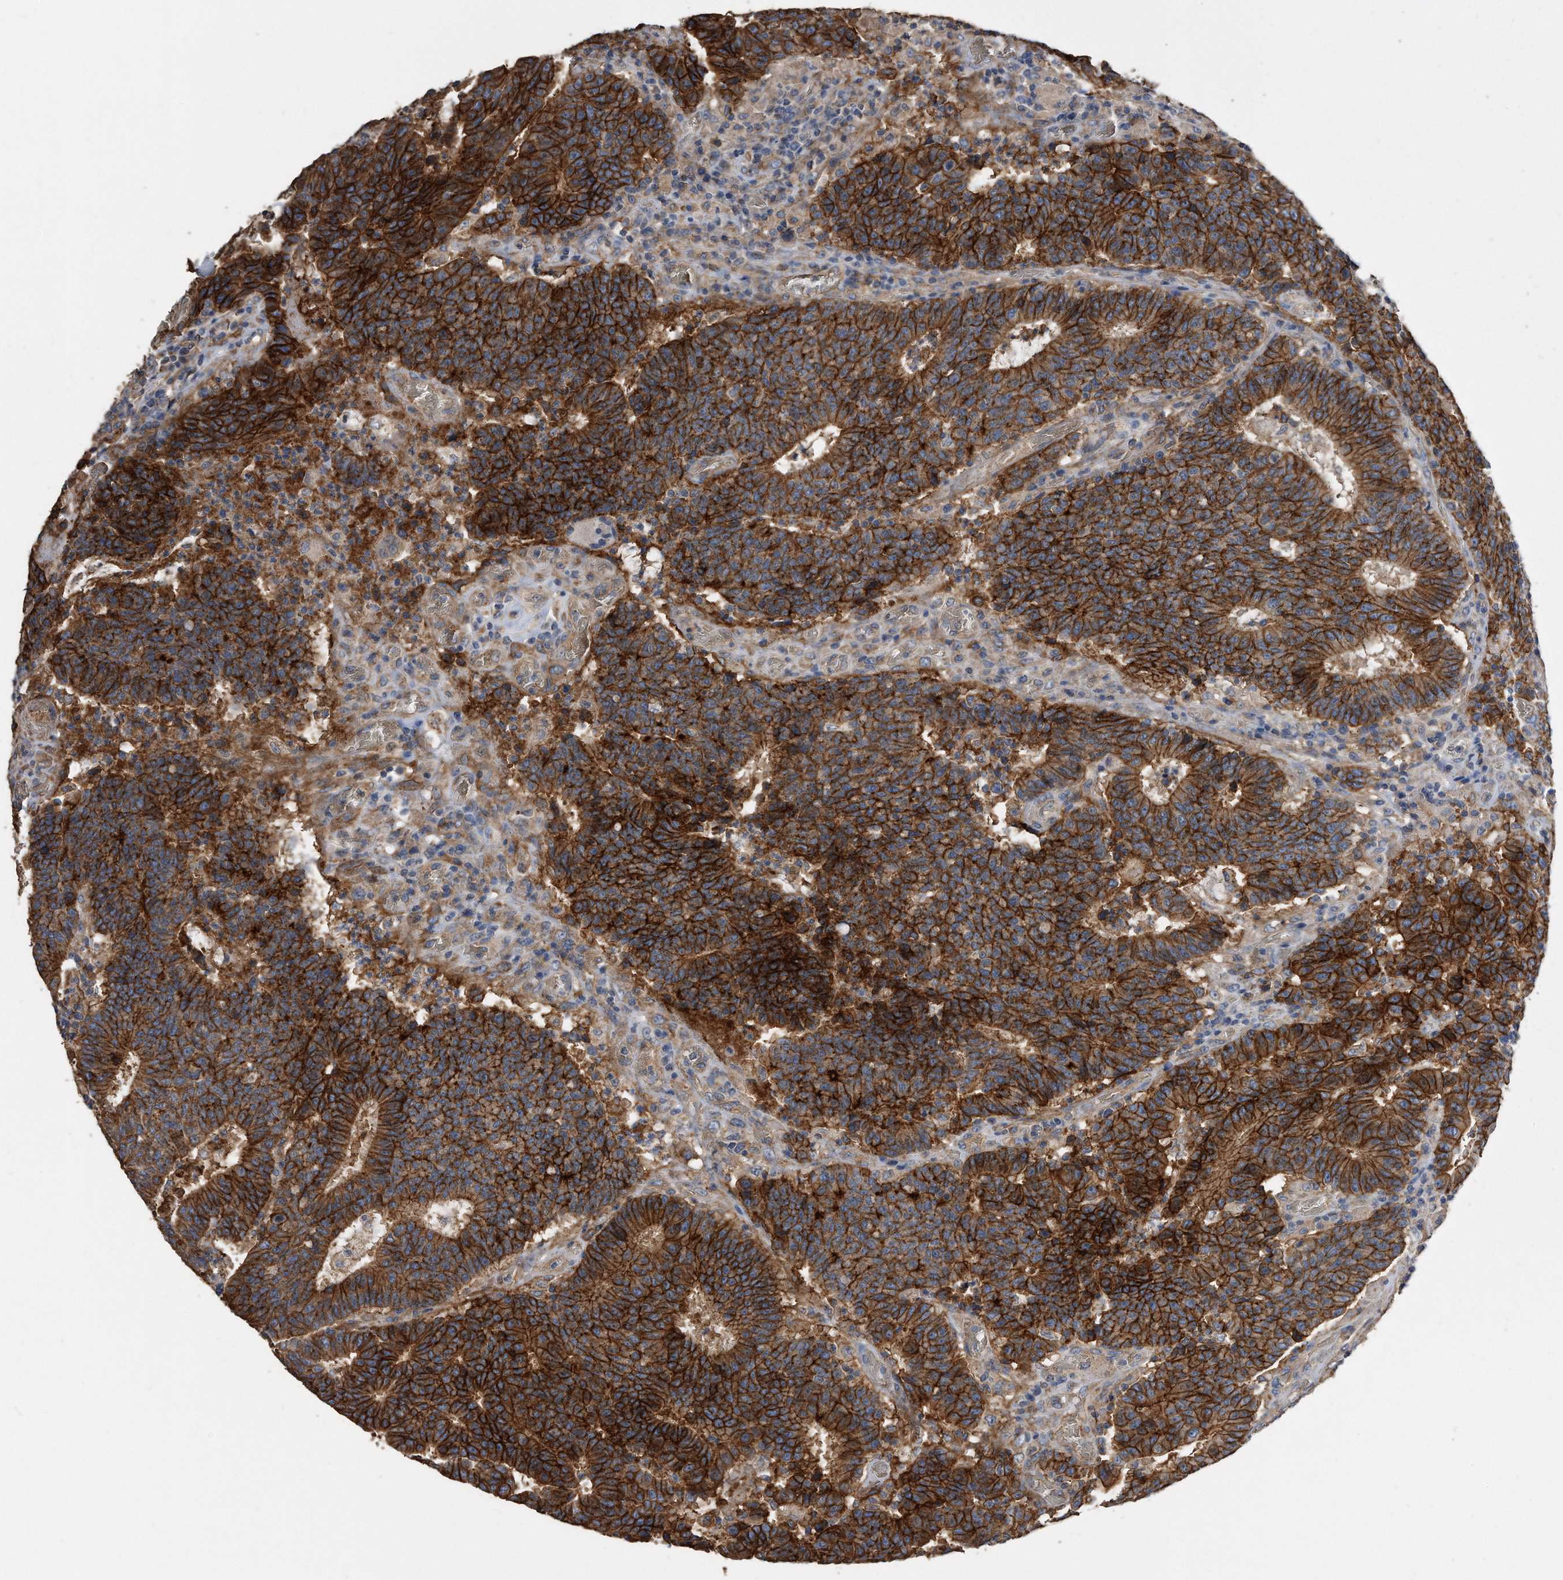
{"staining": {"intensity": "strong", "quantity": ">75%", "location": "cytoplasmic/membranous"}, "tissue": "colorectal cancer", "cell_type": "Tumor cells", "image_type": "cancer", "snomed": [{"axis": "morphology", "description": "Adenocarcinoma, NOS"}, {"axis": "topography", "description": "Colon"}], "caption": "A brown stain highlights strong cytoplasmic/membranous expression of a protein in adenocarcinoma (colorectal) tumor cells.", "gene": "CDCP1", "patient": {"sex": "female", "age": 75}}